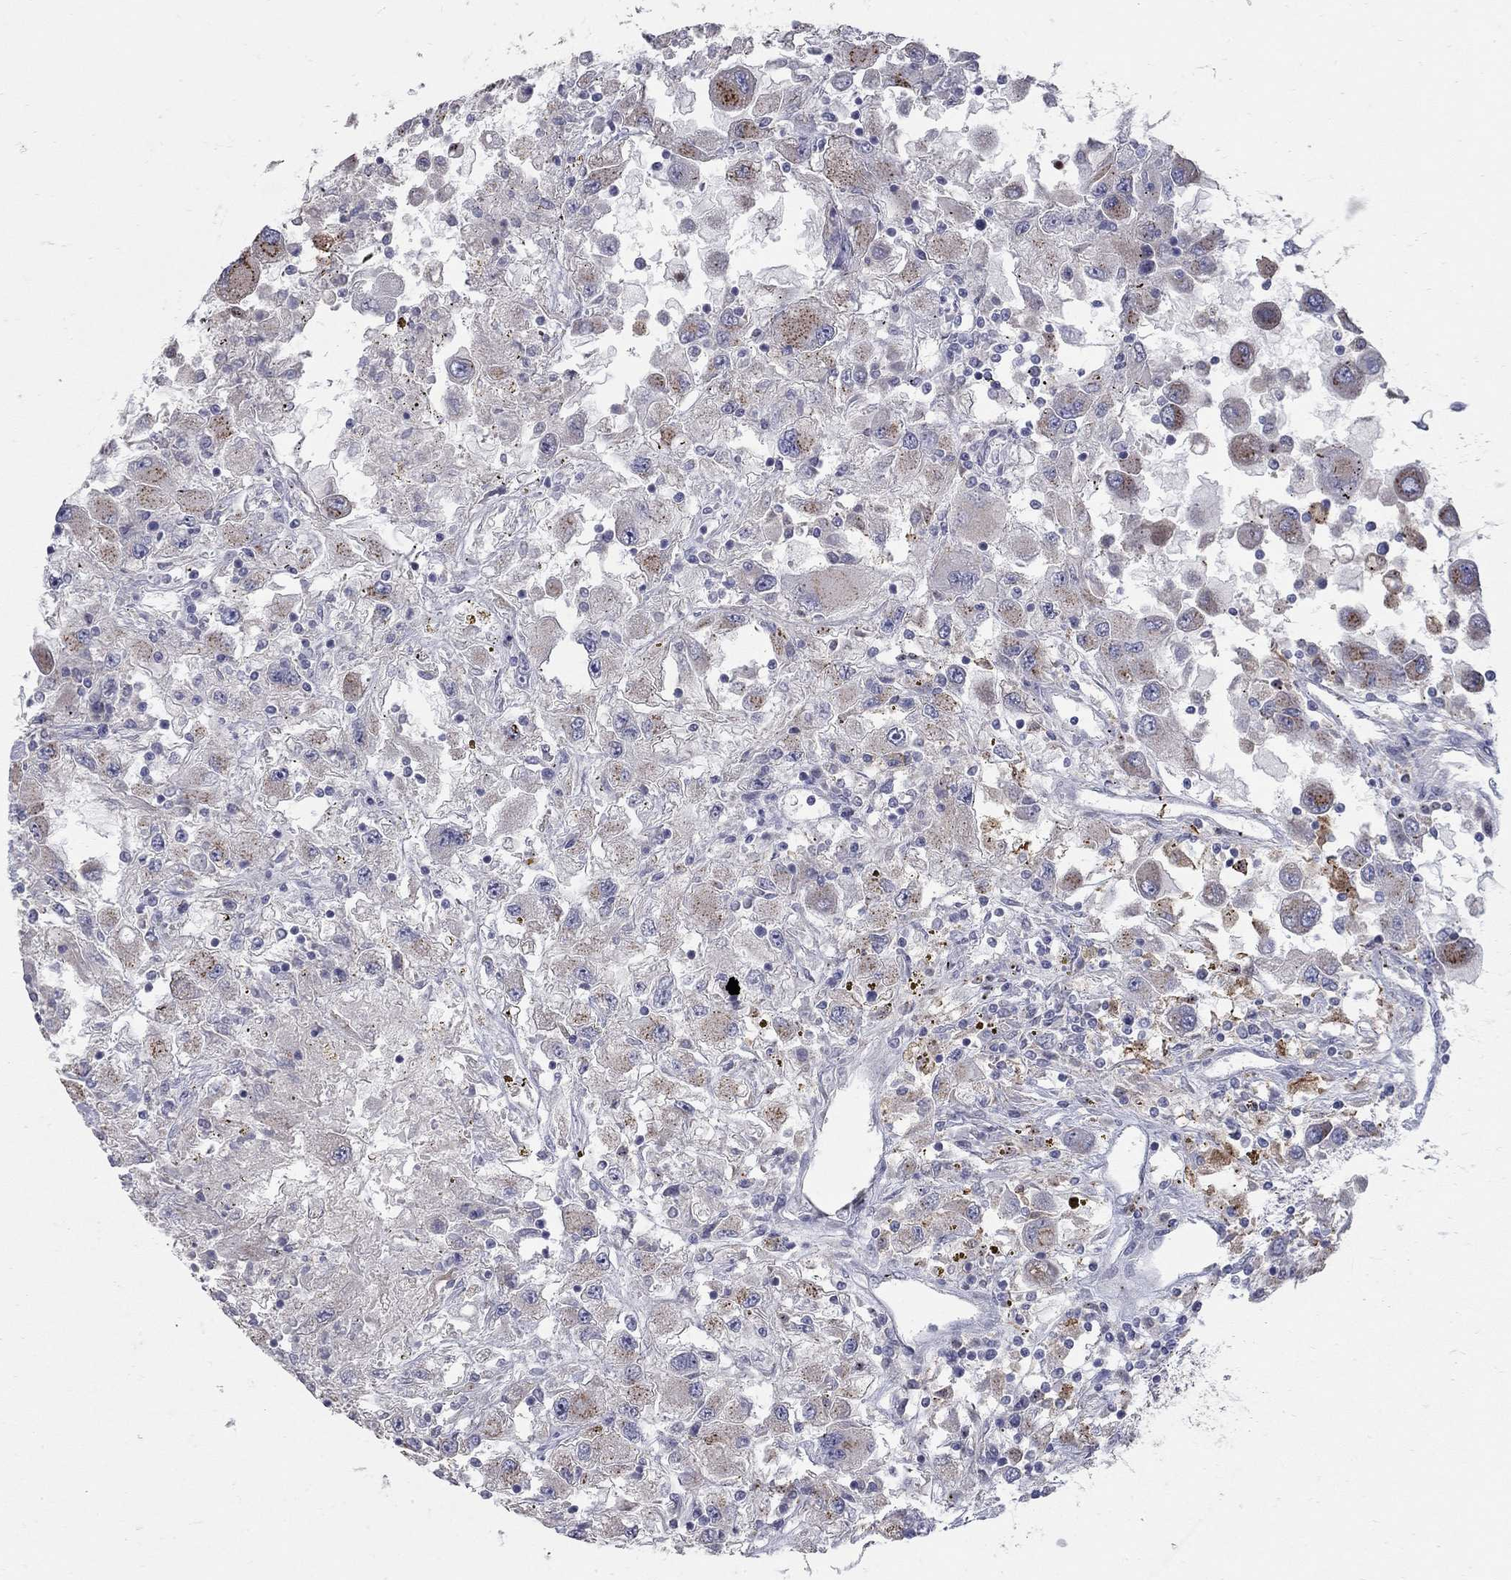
{"staining": {"intensity": "strong", "quantity": "<25%", "location": "cytoplasmic/membranous"}, "tissue": "renal cancer", "cell_type": "Tumor cells", "image_type": "cancer", "snomed": [{"axis": "morphology", "description": "Adenocarcinoma, NOS"}, {"axis": "topography", "description": "Kidney"}], "caption": "A medium amount of strong cytoplasmic/membranous positivity is appreciated in approximately <25% of tumor cells in renal adenocarcinoma tissue.", "gene": "KIAA0319L", "patient": {"sex": "female", "age": 67}}